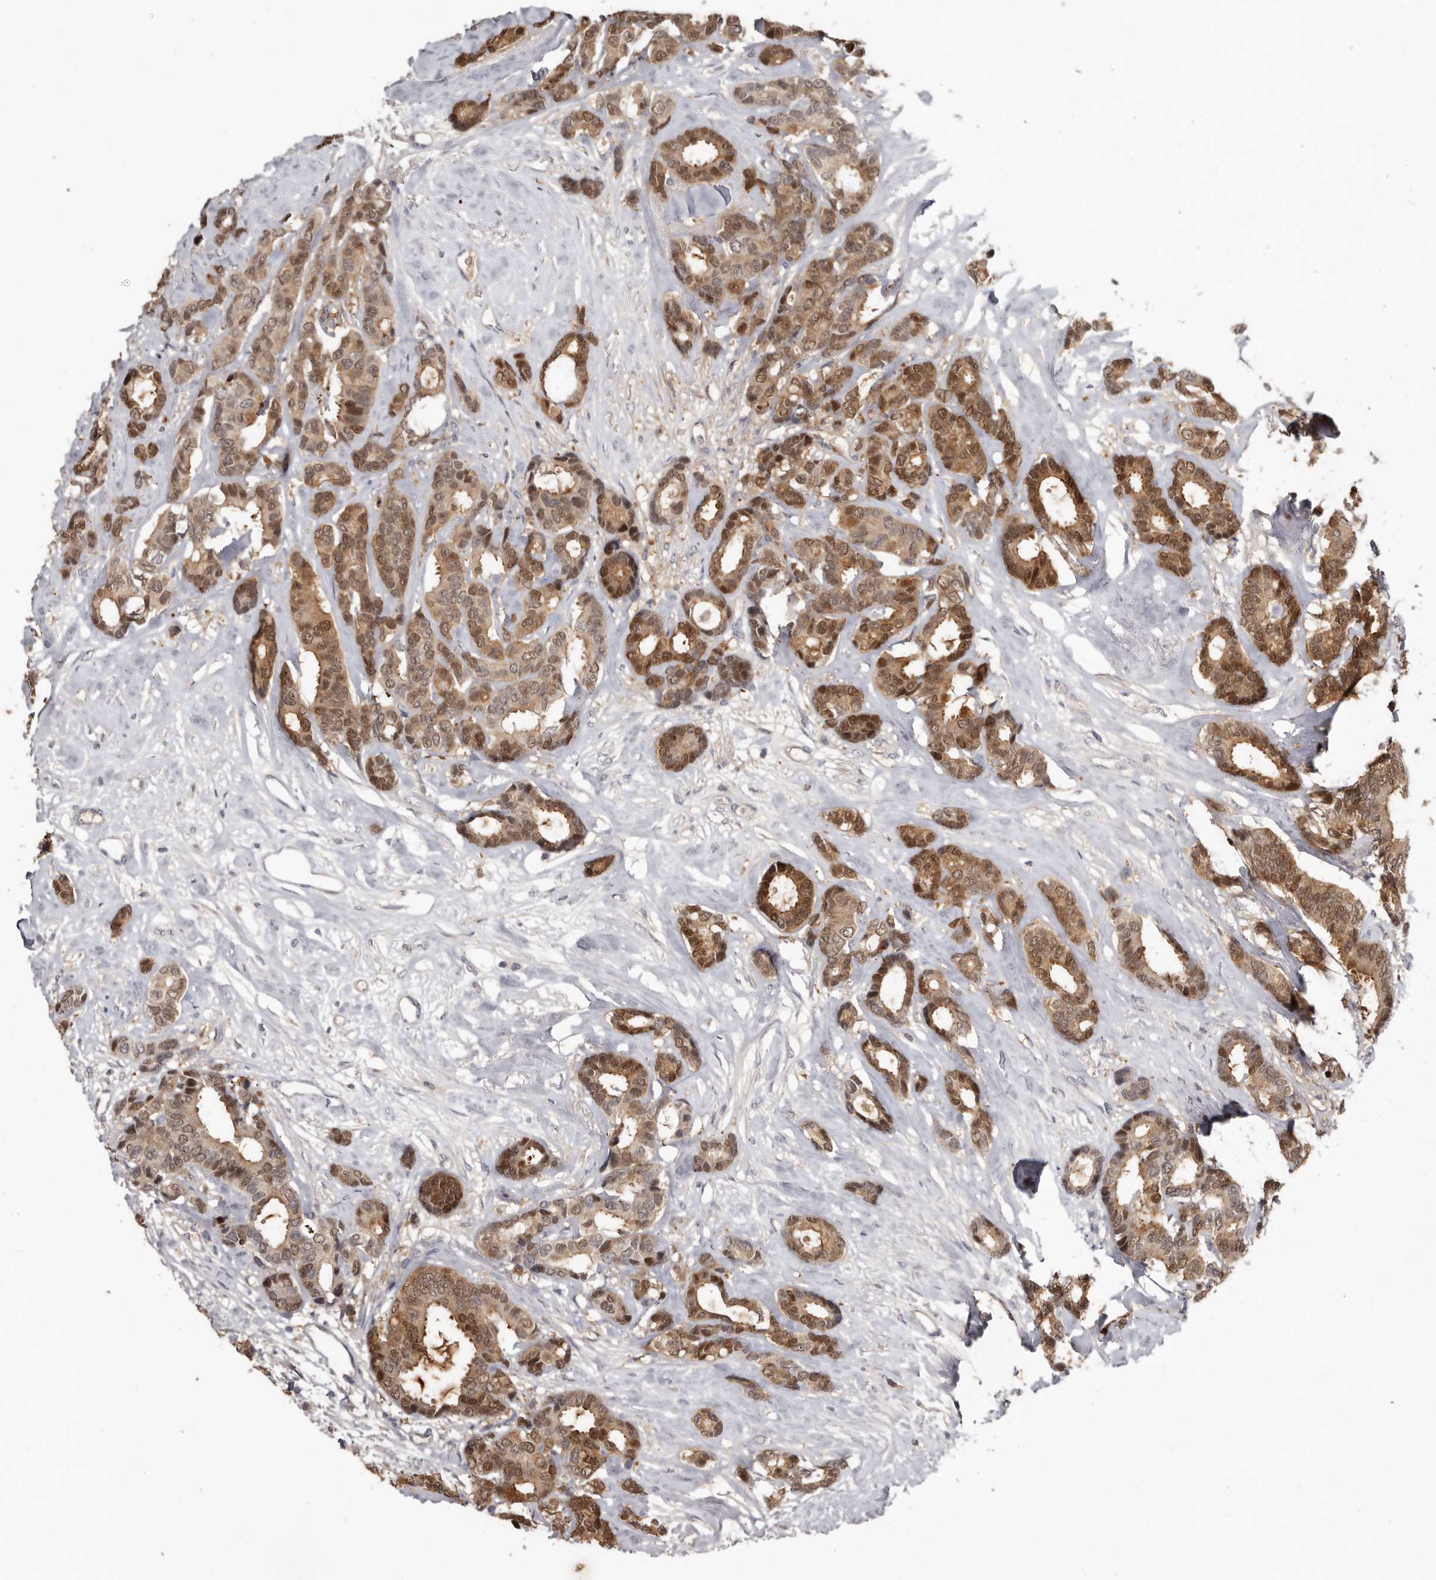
{"staining": {"intensity": "moderate", "quantity": ">75%", "location": "cytoplasmic/membranous,nuclear"}, "tissue": "breast cancer", "cell_type": "Tumor cells", "image_type": "cancer", "snomed": [{"axis": "morphology", "description": "Duct carcinoma"}, {"axis": "topography", "description": "Breast"}], "caption": "The micrograph demonstrates immunohistochemical staining of breast cancer. There is moderate cytoplasmic/membranous and nuclear expression is present in approximately >75% of tumor cells.", "gene": "RBKS", "patient": {"sex": "female", "age": 87}}